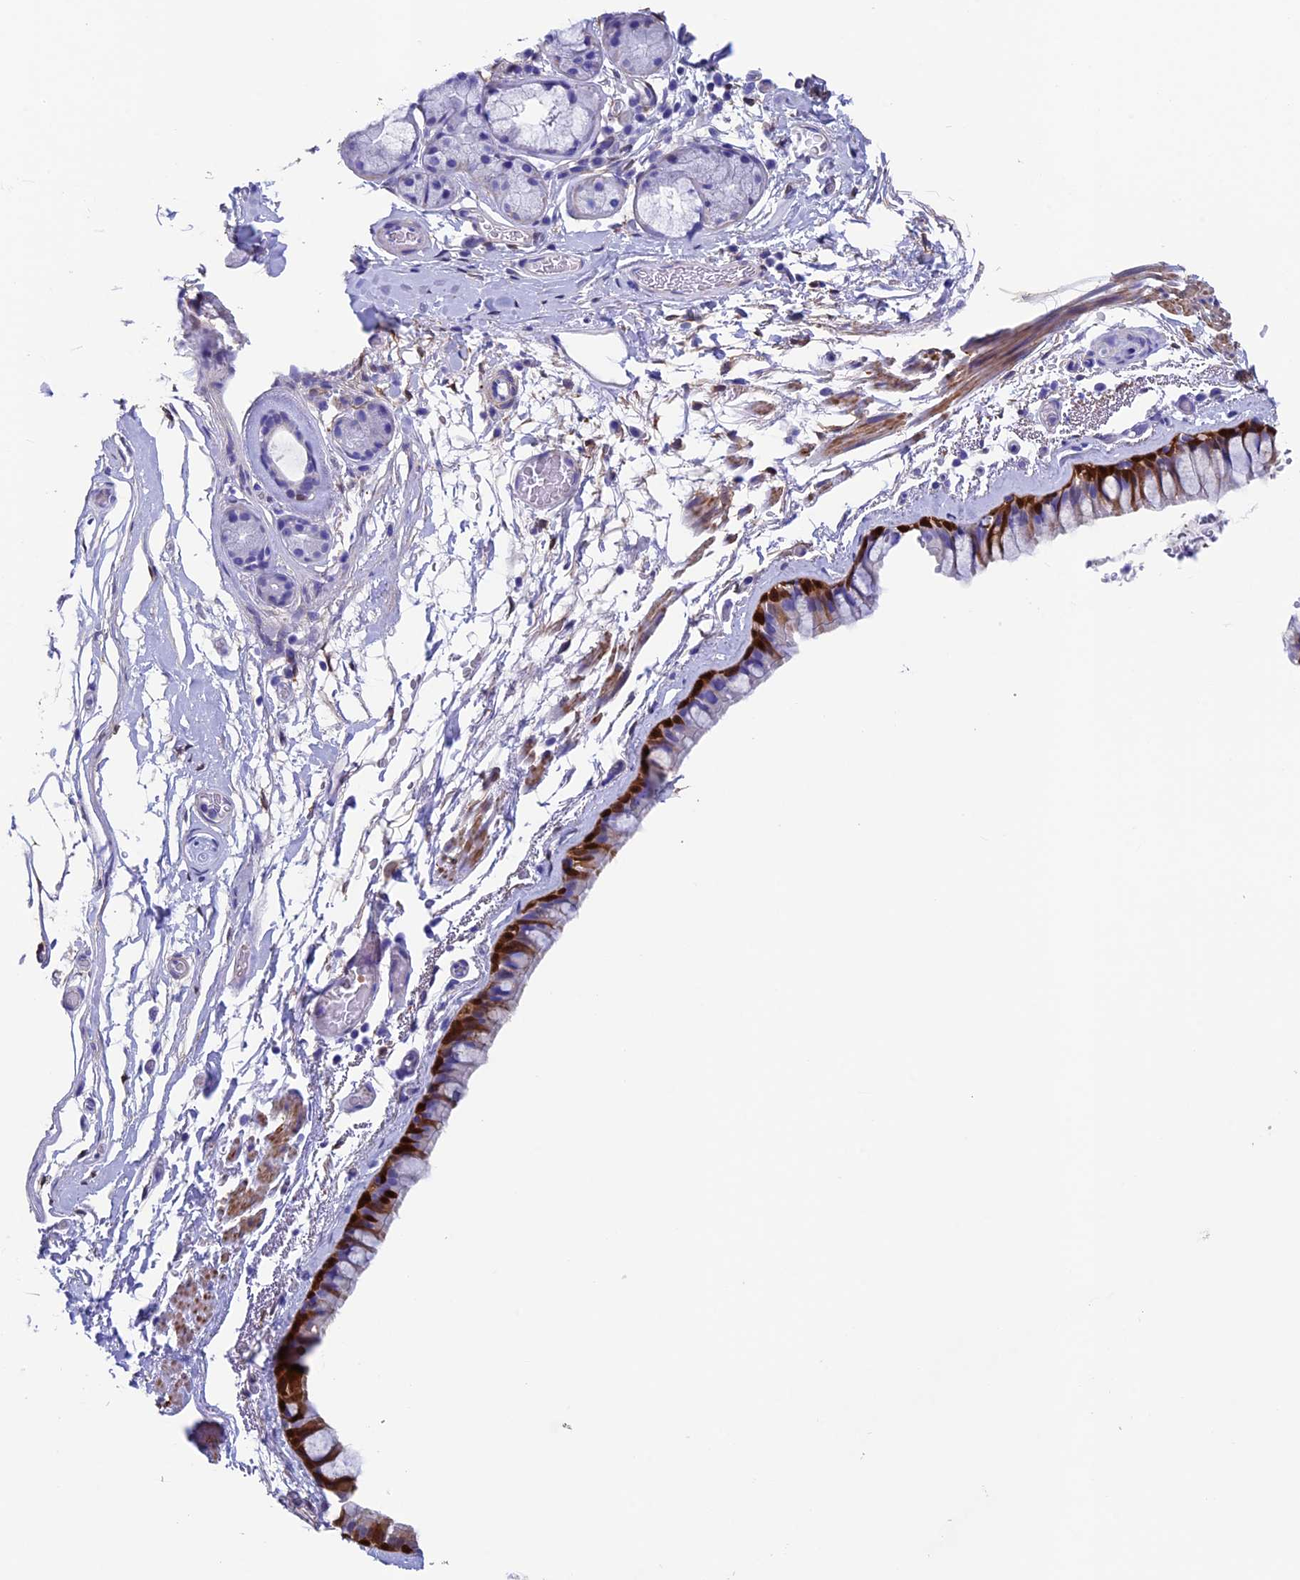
{"staining": {"intensity": "strong", "quantity": "25%-75%", "location": "cytoplasmic/membranous,nuclear"}, "tissue": "bronchus", "cell_type": "Respiratory epithelial cells", "image_type": "normal", "snomed": [{"axis": "morphology", "description": "Normal tissue, NOS"}, {"axis": "topography", "description": "Cartilage tissue"}], "caption": "Bronchus stained with a protein marker reveals strong staining in respiratory epithelial cells.", "gene": "ADH7", "patient": {"sex": "male", "age": 63}}